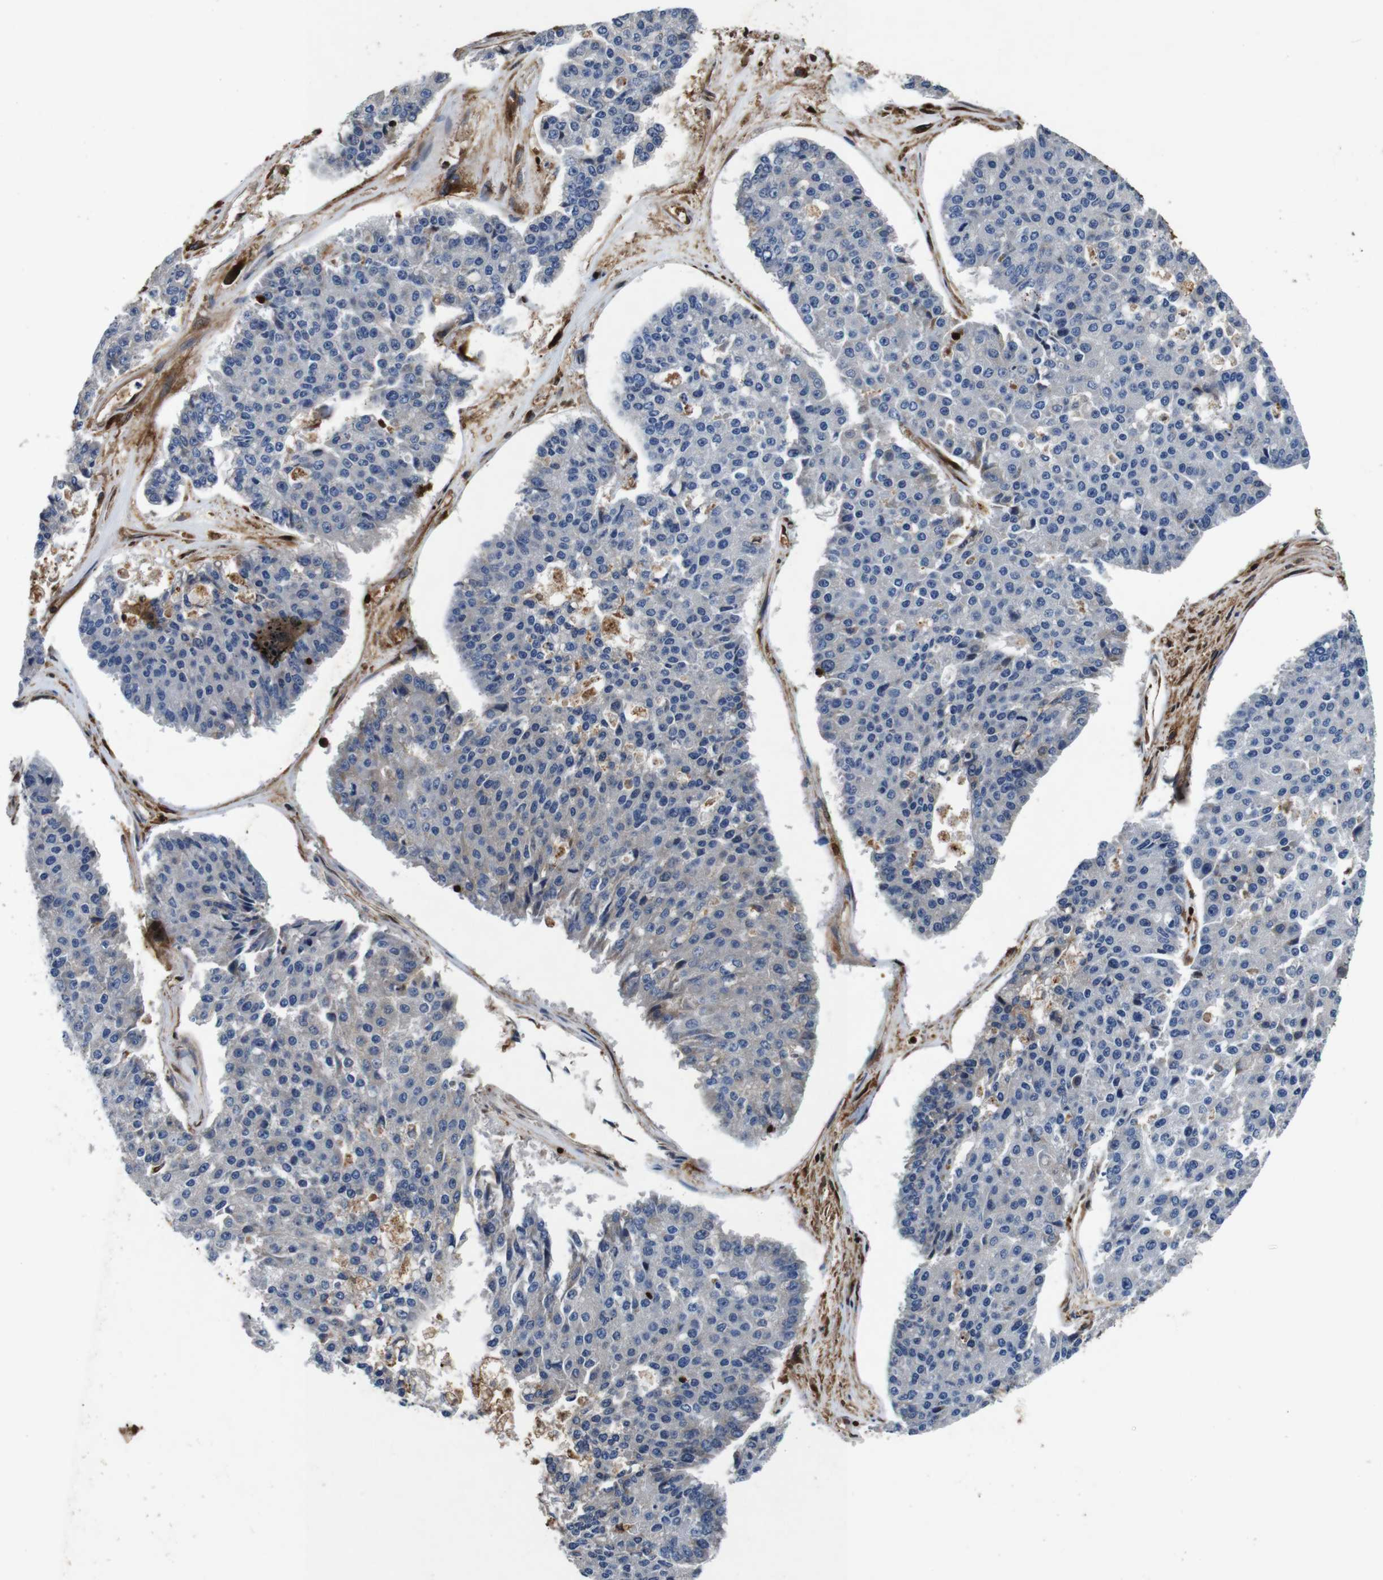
{"staining": {"intensity": "negative", "quantity": "none", "location": "none"}, "tissue": "pancreatic cancer", "cell_type": "Tumor cells", "image_type": "cancer", "snomed": [{"axis": "morphology", "description": "Adenocarcinoma, NOS"}, {"axis": "topography", "description": "Pancreas"}], "caption": "DAB (3,3'-diaminobenzidine) immunohistochemical staining of human pancreatic cancer shows no significant positivity in tumor cells.", "gene": "ANXA1", "patient": {"sex": "male", "age": 50}}